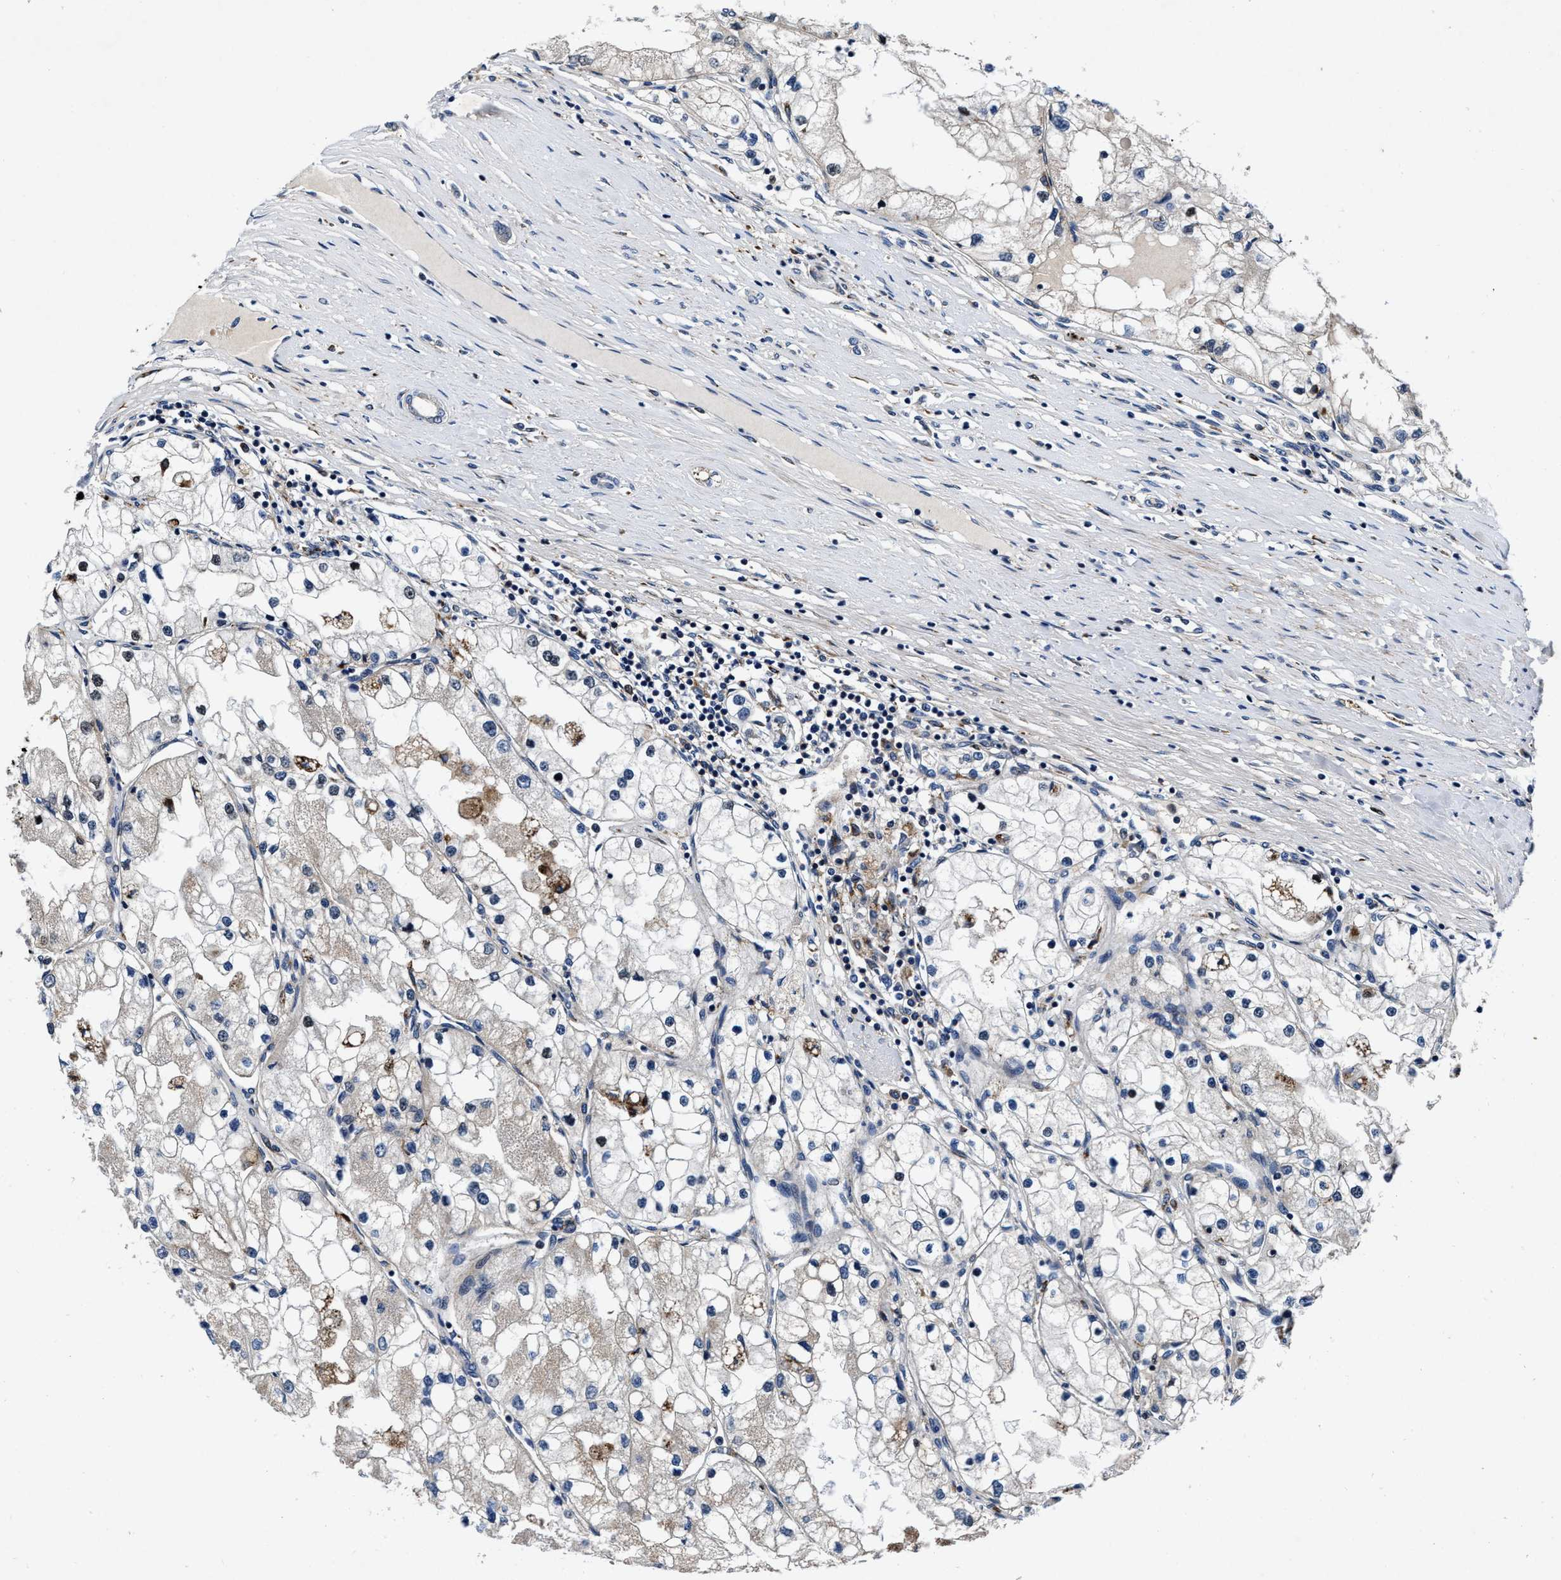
{"staining": {"intensity": "negative", "quantity": "none", "location": "none"}, "tissue": "renal cancer", "cell_type": "Tumor cells", "image_type": "cancer", "snomed": [{"axis": "morphology", "description": "Adenocarcinoma, NOS"}, {"axis": "topography", "description": "Kidney"}], "caption": "Human adenocarcinoma (renal) stained for a protein using immunohistochemistry reveals no expression in tumor cells.", "gene": "C2orf66", "patient": {"sex": "male", "age": 68}}